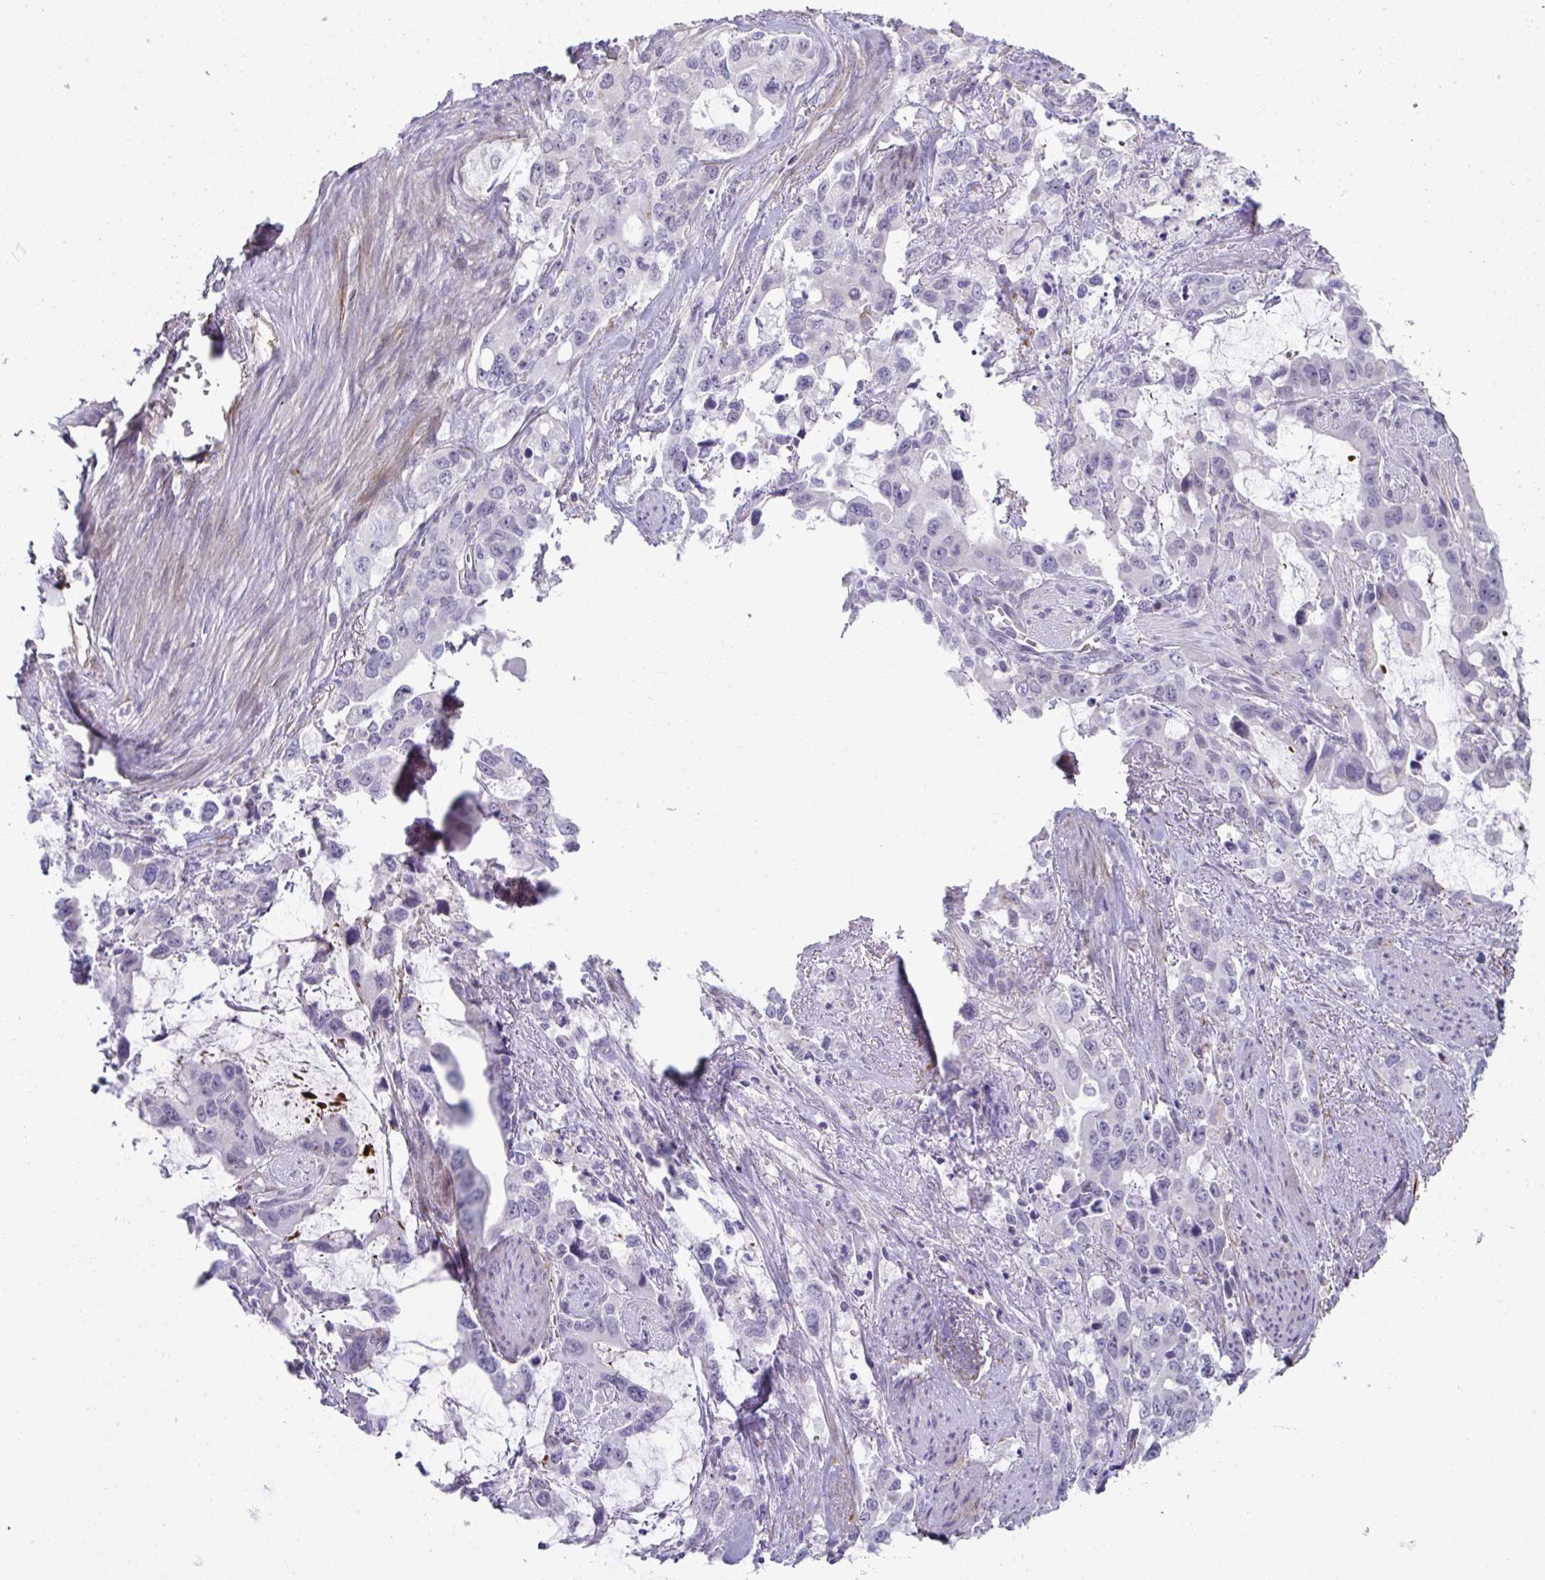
{"staining": {"intensity": "negative", "quantity": "none", "location": "none"}, "tissue": "stomach cancer", "cell_type": "Tumor cells", "image_type": "cancer", "snomed": [{"axis": "morphology", "description": "Adenocarcinoma, NOS"}, {"axis": "topography", "description": "Stomach, upper"}], "caption": "IHC photomicrograph of neoplastic tissue: human stomach adenocarcinoma stained with DAB (3,3'-diaminobenzidine) exhibits no significant protein staining in tumor cells.", "gene": "A1CF", "patient": {"sex": "male", "age": 85}}